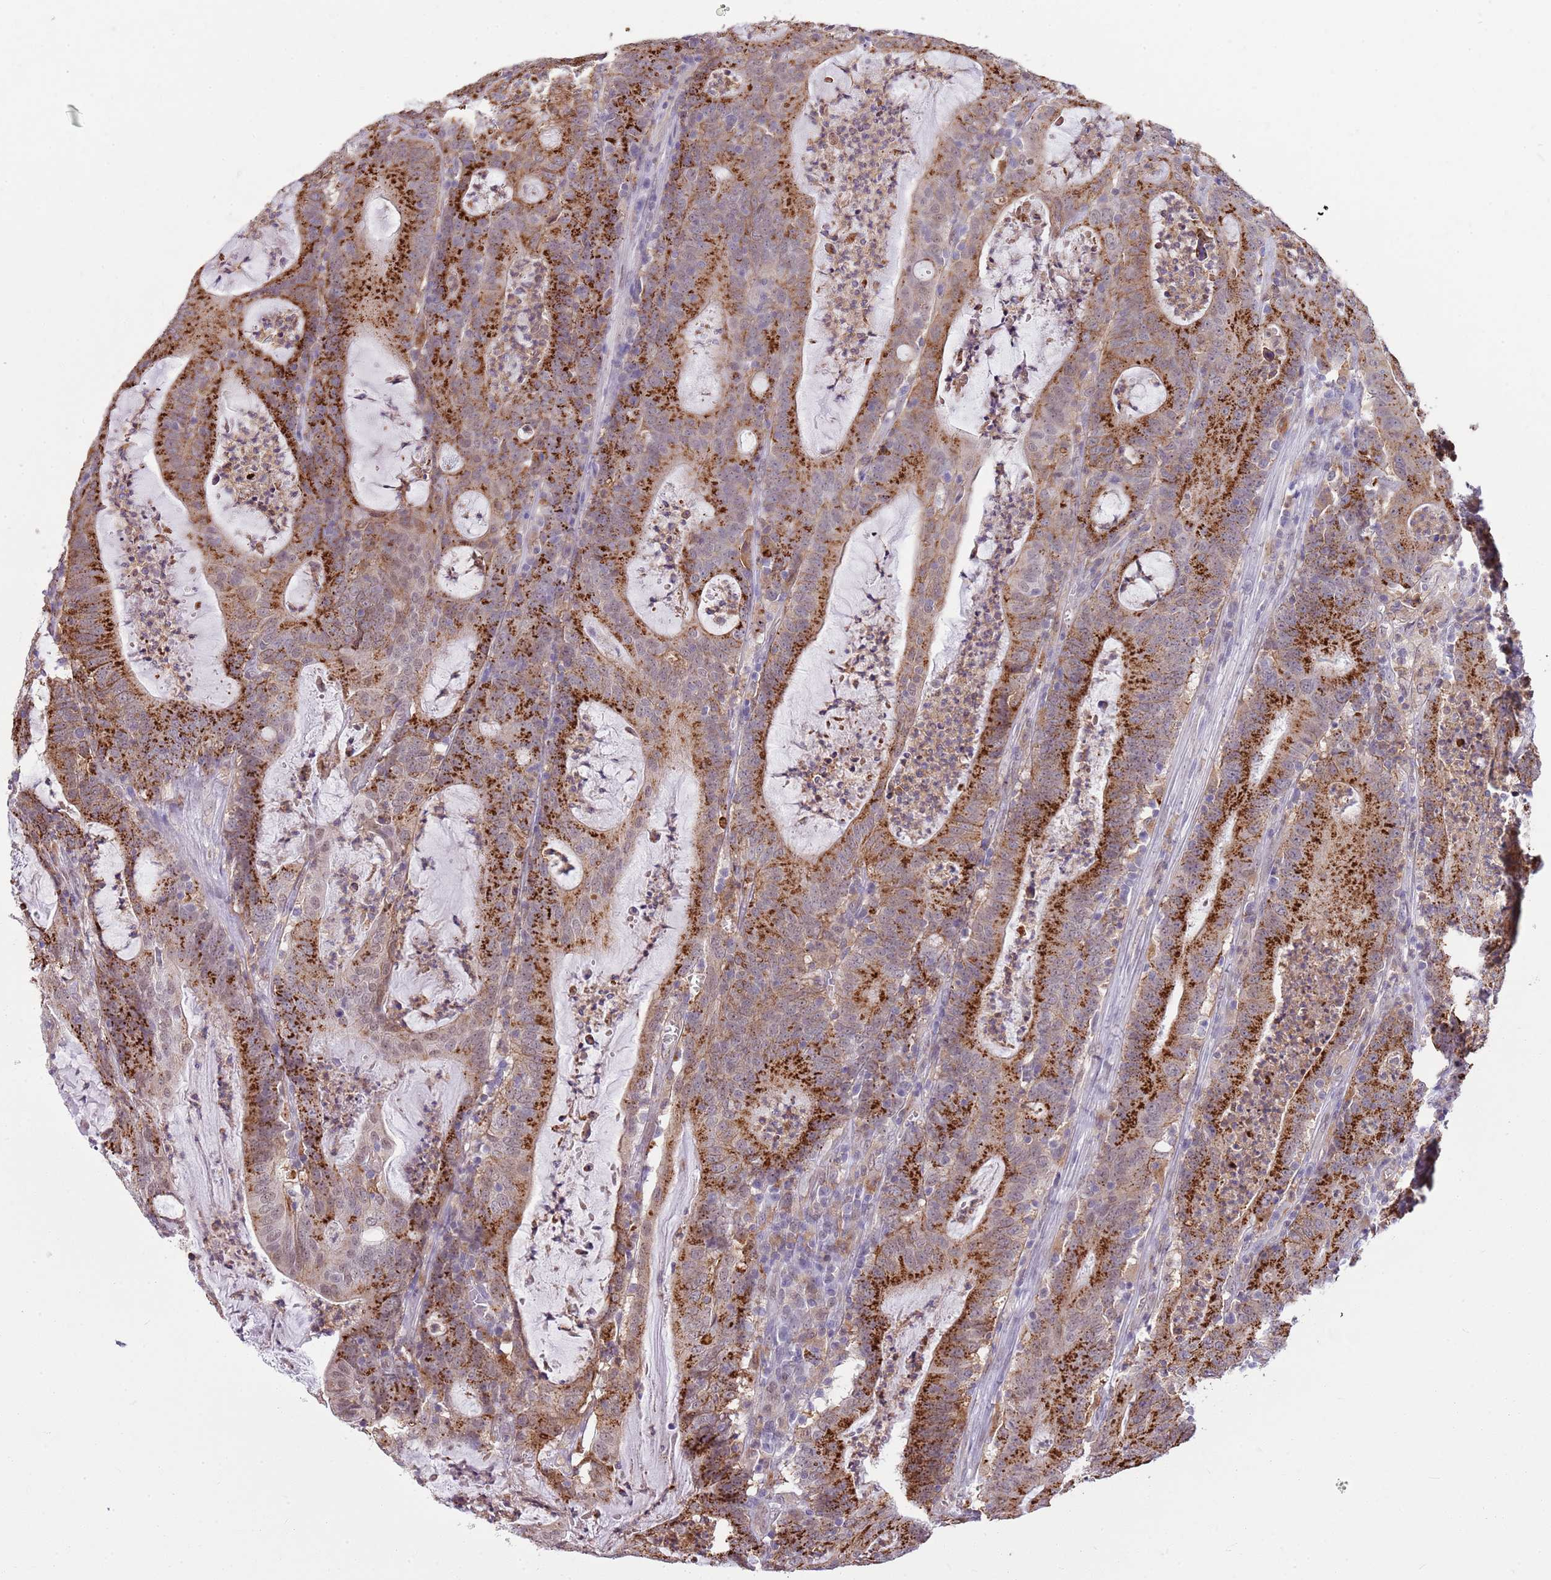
{"staining": {"intensity": "strong", "quantity": ">75%", "location": "cytoplasmic/membranous,nuclear"}, "tissue": "colorectal cancer", "cell_type": "Tumor cells", "image_type": "cancer", "snomed": [{"axis": "morphology", "description": "Adenocarcinoma, NOS"}, {"axis": "topography", "description": "Colon"}], "caption": "Immunohistochemistry (IHC) staining of adenocarcinoma (colorectal), which demonstrates high levels of strong cytoplasmic/membranous and nuclear staining in about >75% of tumor cells indicating strong cytoplasmic/membranous and nuclear protein staining. The staining was performed using DAB (3,3'-diaminobenzidine) (brown) for protein detection and nuclei were counterstained in hematoxylin (blue).", "gene": "DHX32", "patient": {"sex": "male", "age": 83}}